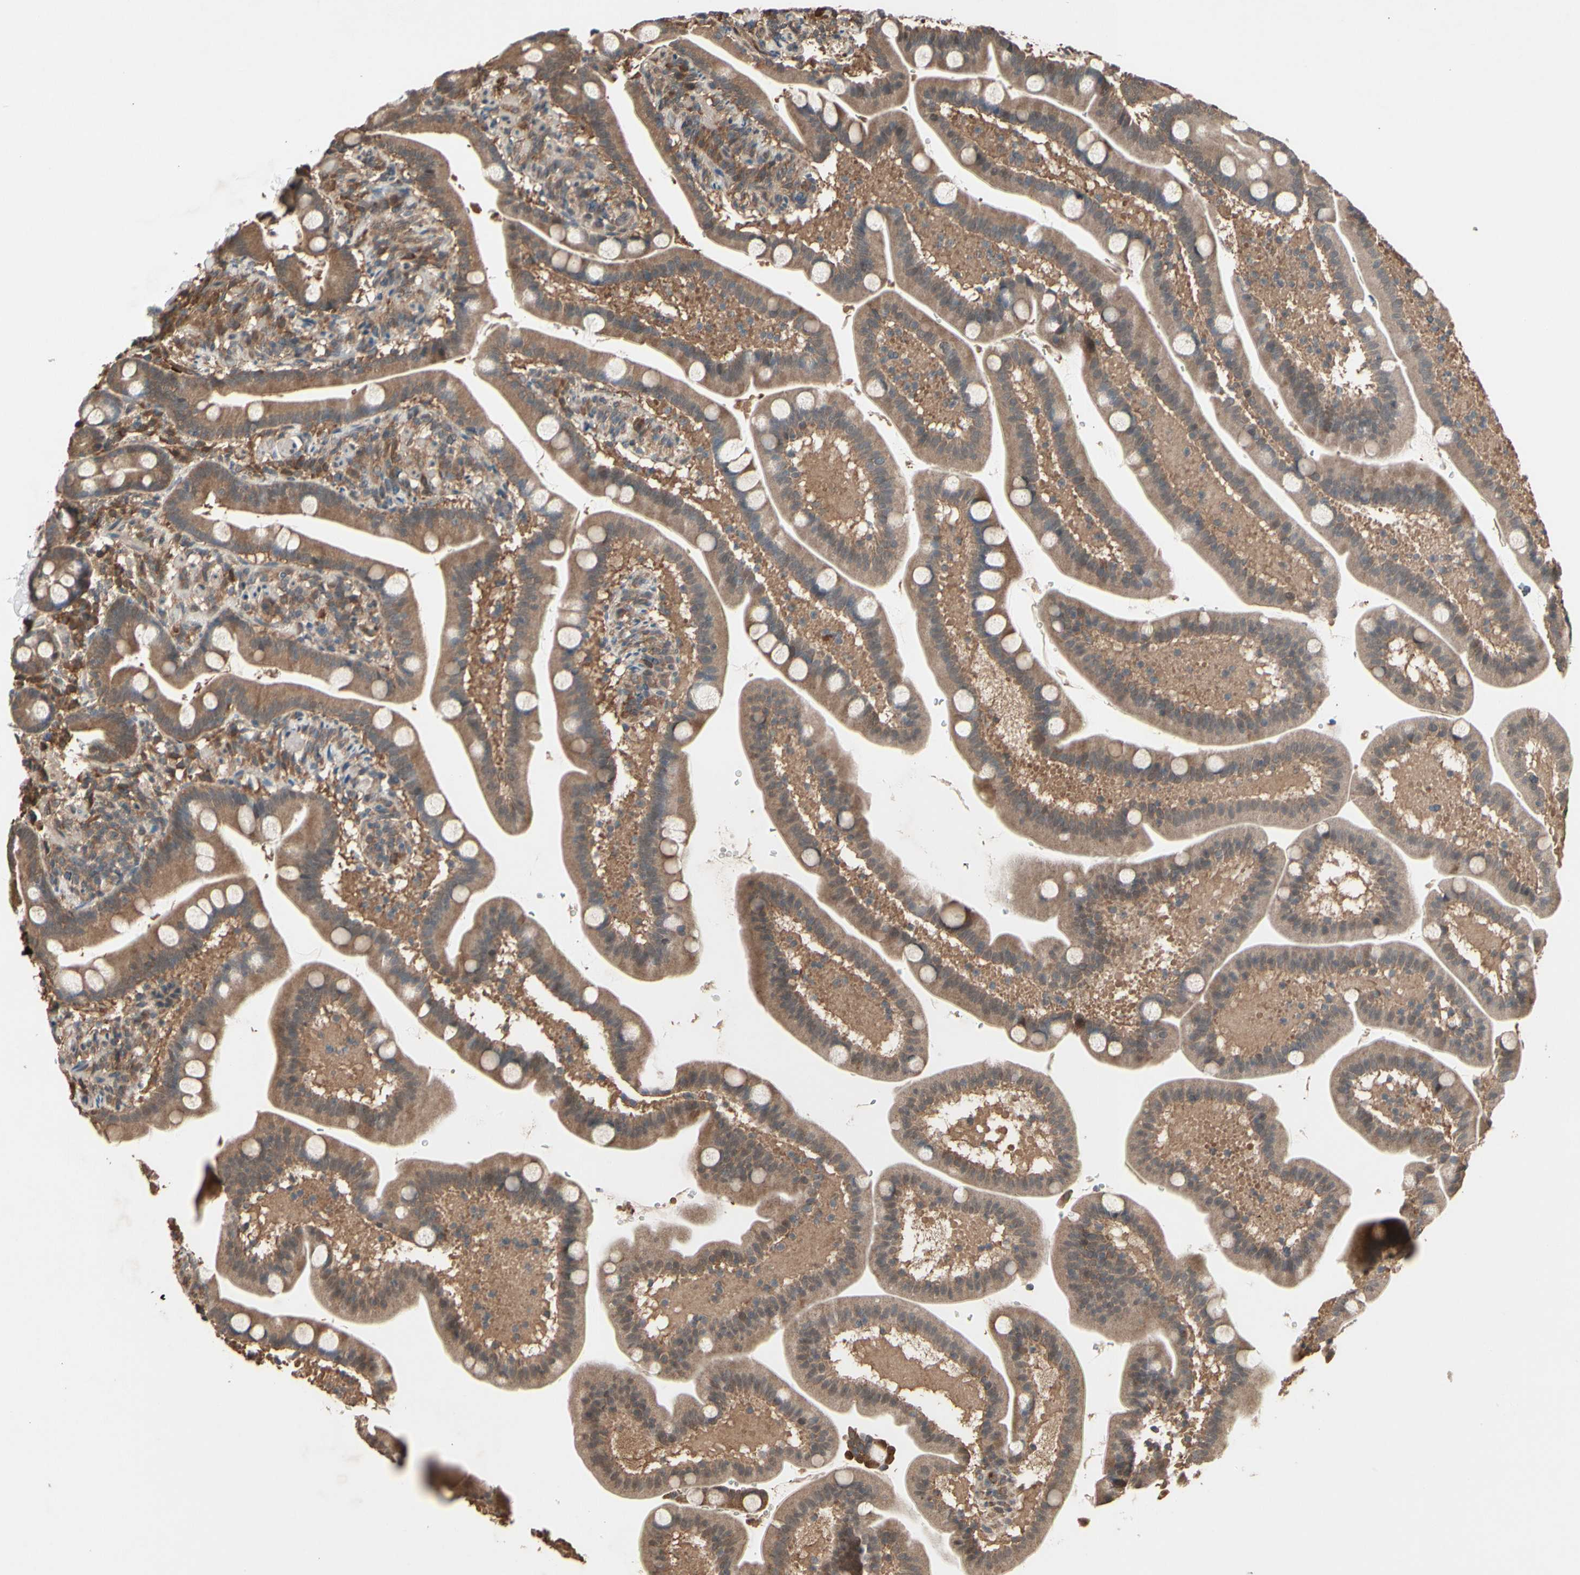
{"staining": {"intensity": "moderate", "quantity": ">75%", "location": "cytoplasmic/membranous"}, "tissue": "duodenum", "cell_type": "Glandular cells", "image_type": "normal", "snomed": [{"axis": "morphology", "description": "Normal tissue, NOS"}, {"axis": "topography", "description": "Duodenum"}], "caption": "Immunohistochemical staining of unremarkable human duodenum reveals >75% levels of moderate cytoplasmic/membranous protein staining in approximately >75% of glandular cells. Using DAB (brown) and hematoxylin (blue) stains, captured at high magnification using brightfield microscopy.", "gene": "PNPLA7", "patient": {"sex": "male", "age": 54}}